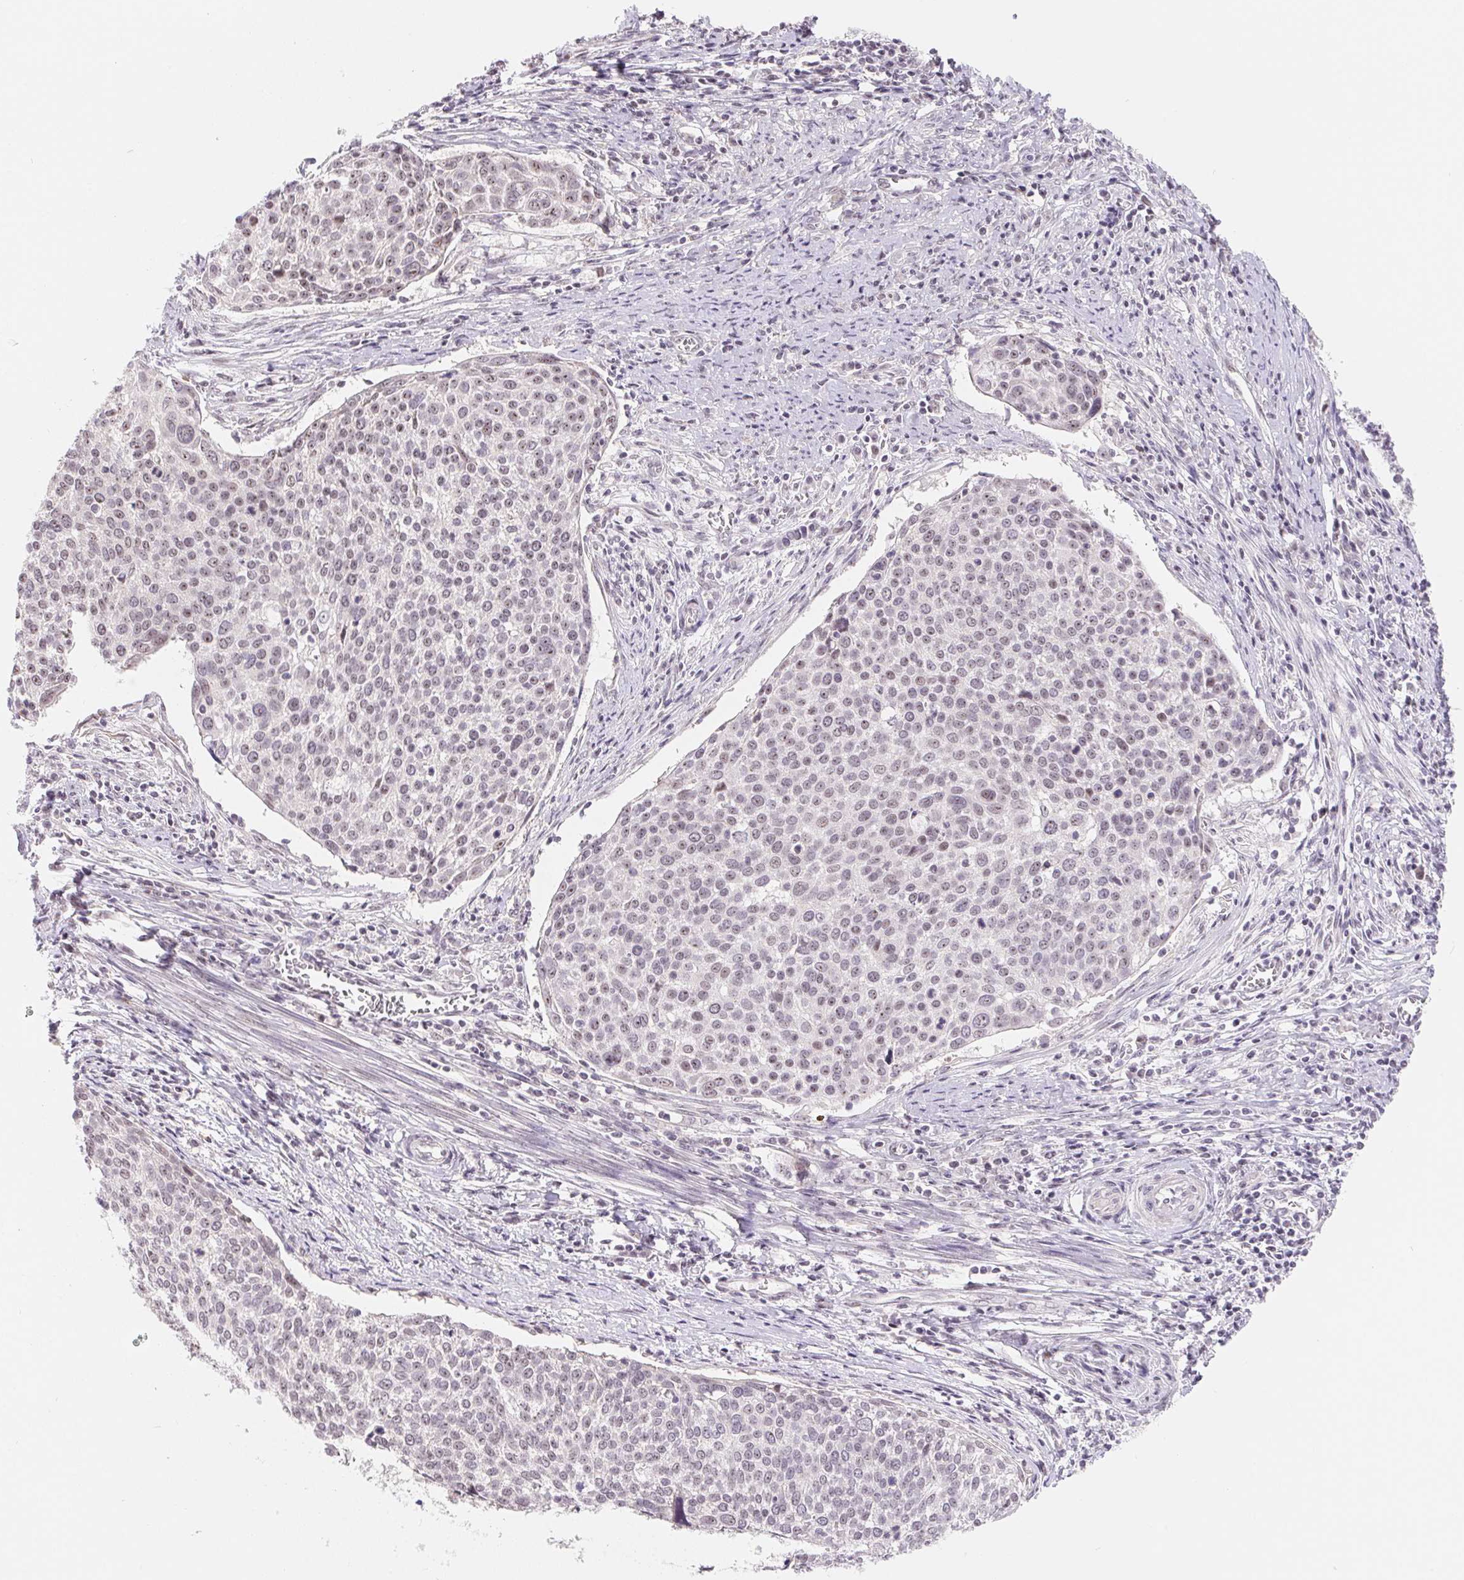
{"staining": {"intensity": "weak", "quantity": "<25%", "location": "nuclear"}, "tissue": "cervical cancer", "cell_type": "Tumor cells", "image_type": "cancer", "snomed": [{"axis": "morphology", "description": "Squamous cell carcinoma, NOS"}, {"axis": "topography", "description": "Cervix"}], "caption": "This is a photomicrograph of immunohistochemistry (IHC) staining of cervical cancer, which shows no expression in tumor cells.", "gene": "LCA5L", "patient": {"sex": "female", "age": 39}}